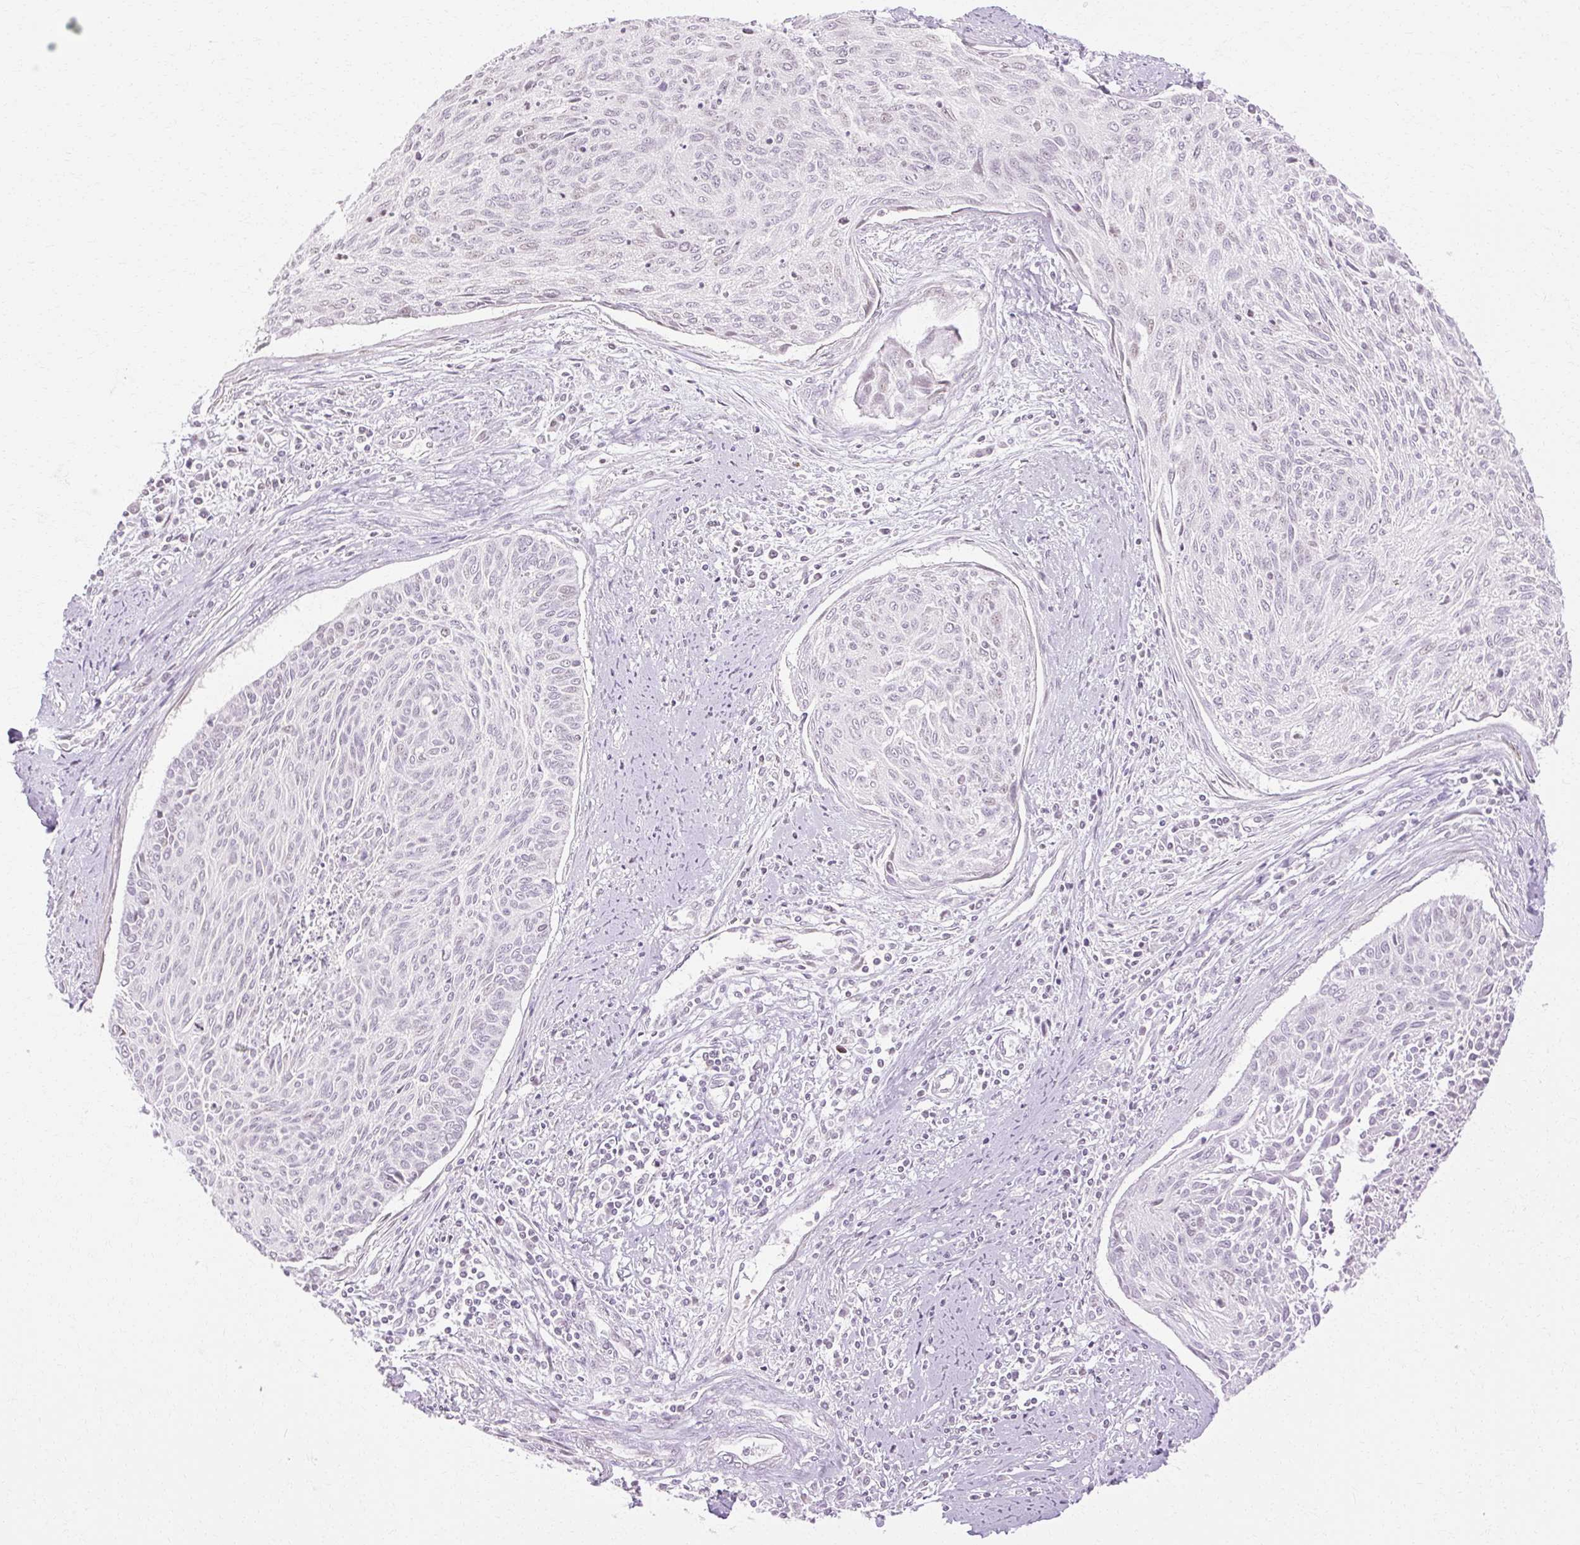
{"staining": {"intensity": "negative", "quantity": "none", "location": "none"}, "tissue": "cervical cancer", "cell_type": "Tumor cells", "image_type": "cancer", "snomed": [{"axis": "morphology", "description": "Squamous cell carcinoma, NOS"}, {"axis": "topography", "description": "Cervix"}], "caption": "Squamous cell carcinoma (cervical) was stained to show a protein in brown. There is no significant positivity in tumor cells.", "gene": "C3orf49", "patient": {"sex": "female", "age": 55}}